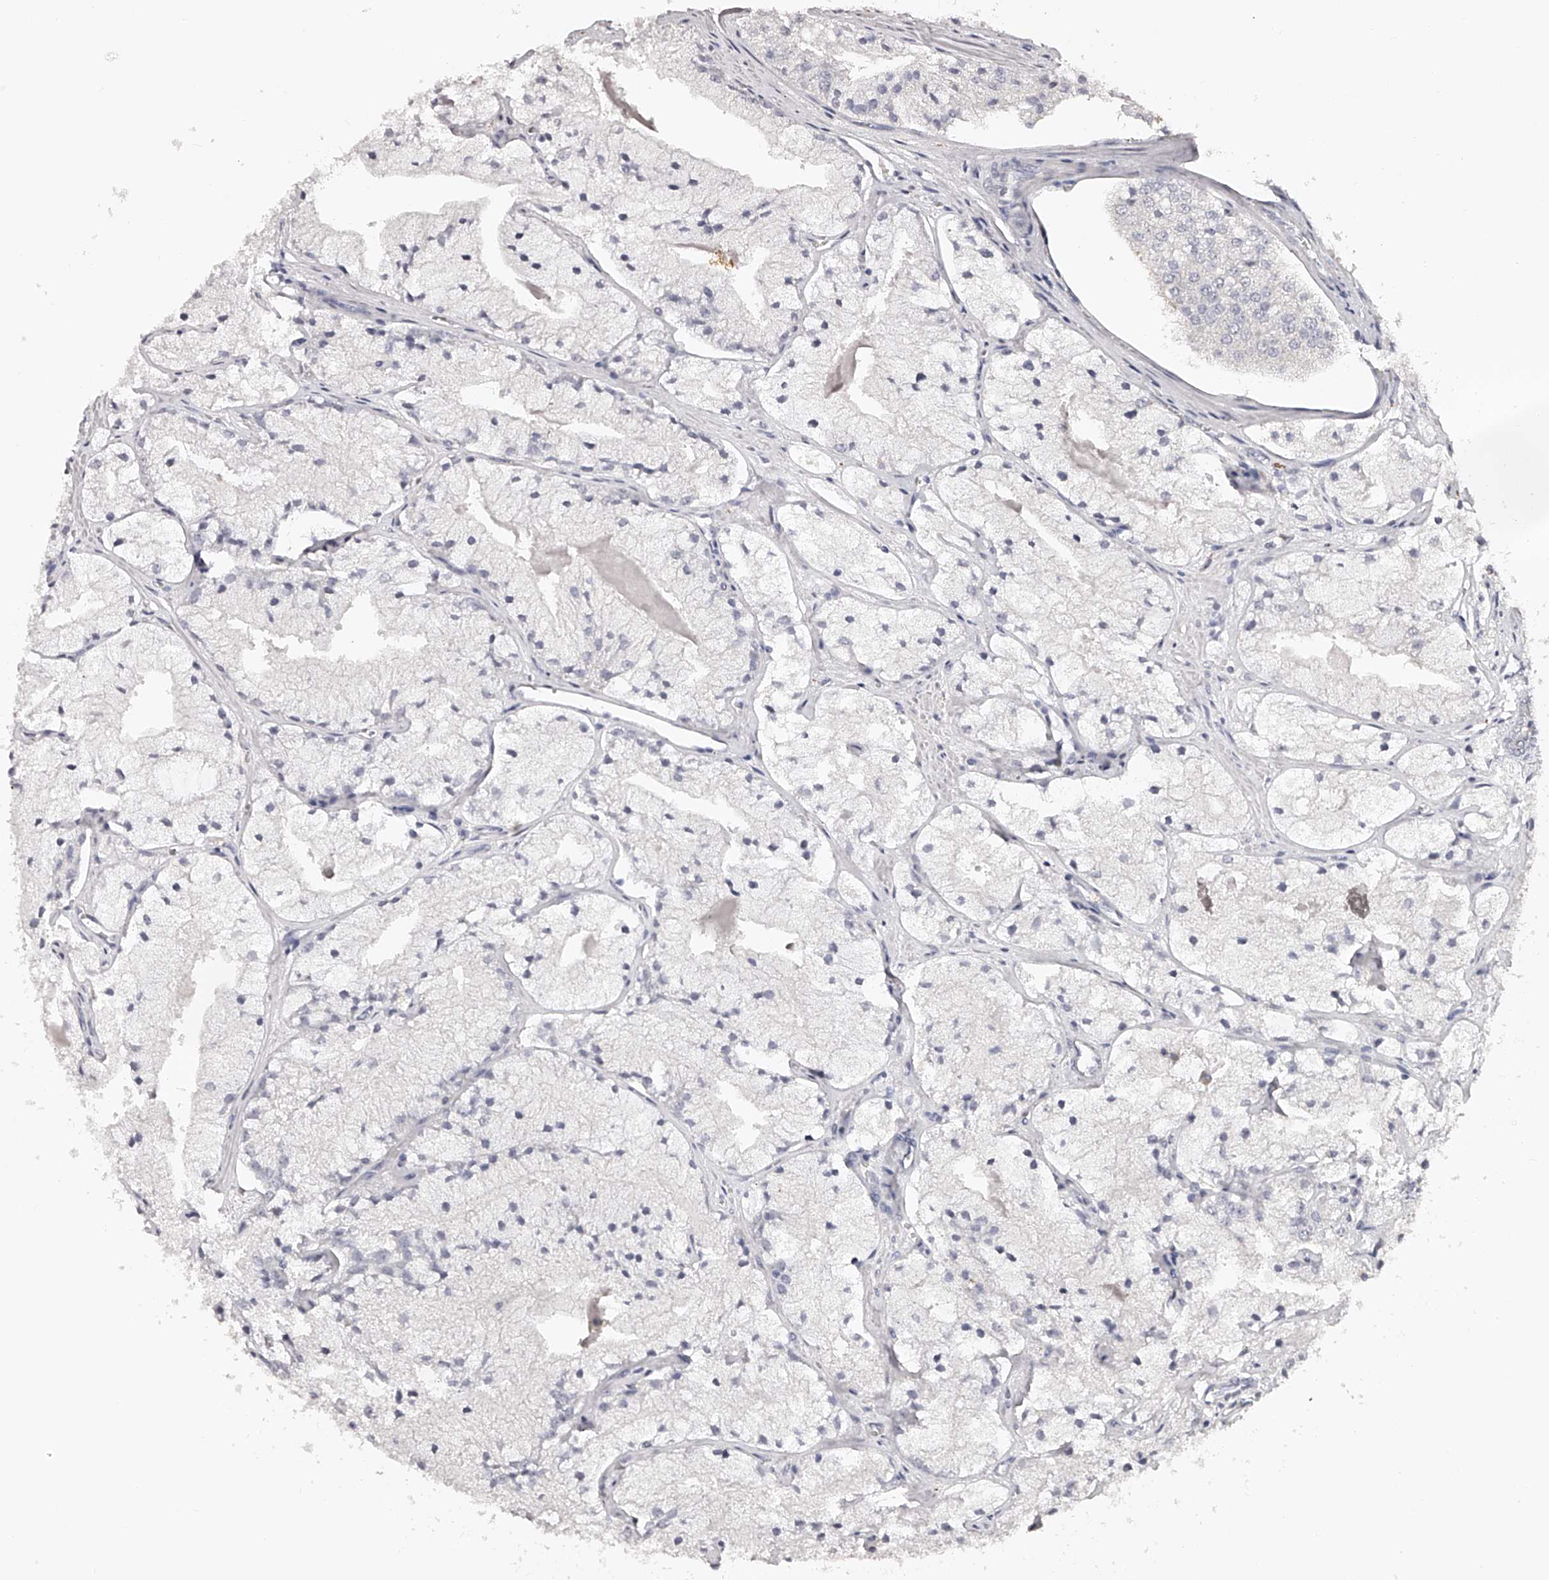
{"staining": {"intensity": "negative", "quantity": "none", "location": "none"}, "tissue": "prostate cancer", "cell_type": "Tumor cells", "image_type": "cancer", "snomed": [{"axis": "morphology", "description": "Adenocarcinoma, High grade"}, {"axis": "topography", "description": "Prostate"}], "caption": "Immunohistochemistry of adenocarcinoma (high-grade) (prostate) demonstrates no staining in tumor cells.", "gene": "SLC35D3", "patient": {"sex": "male", "age": 50}}